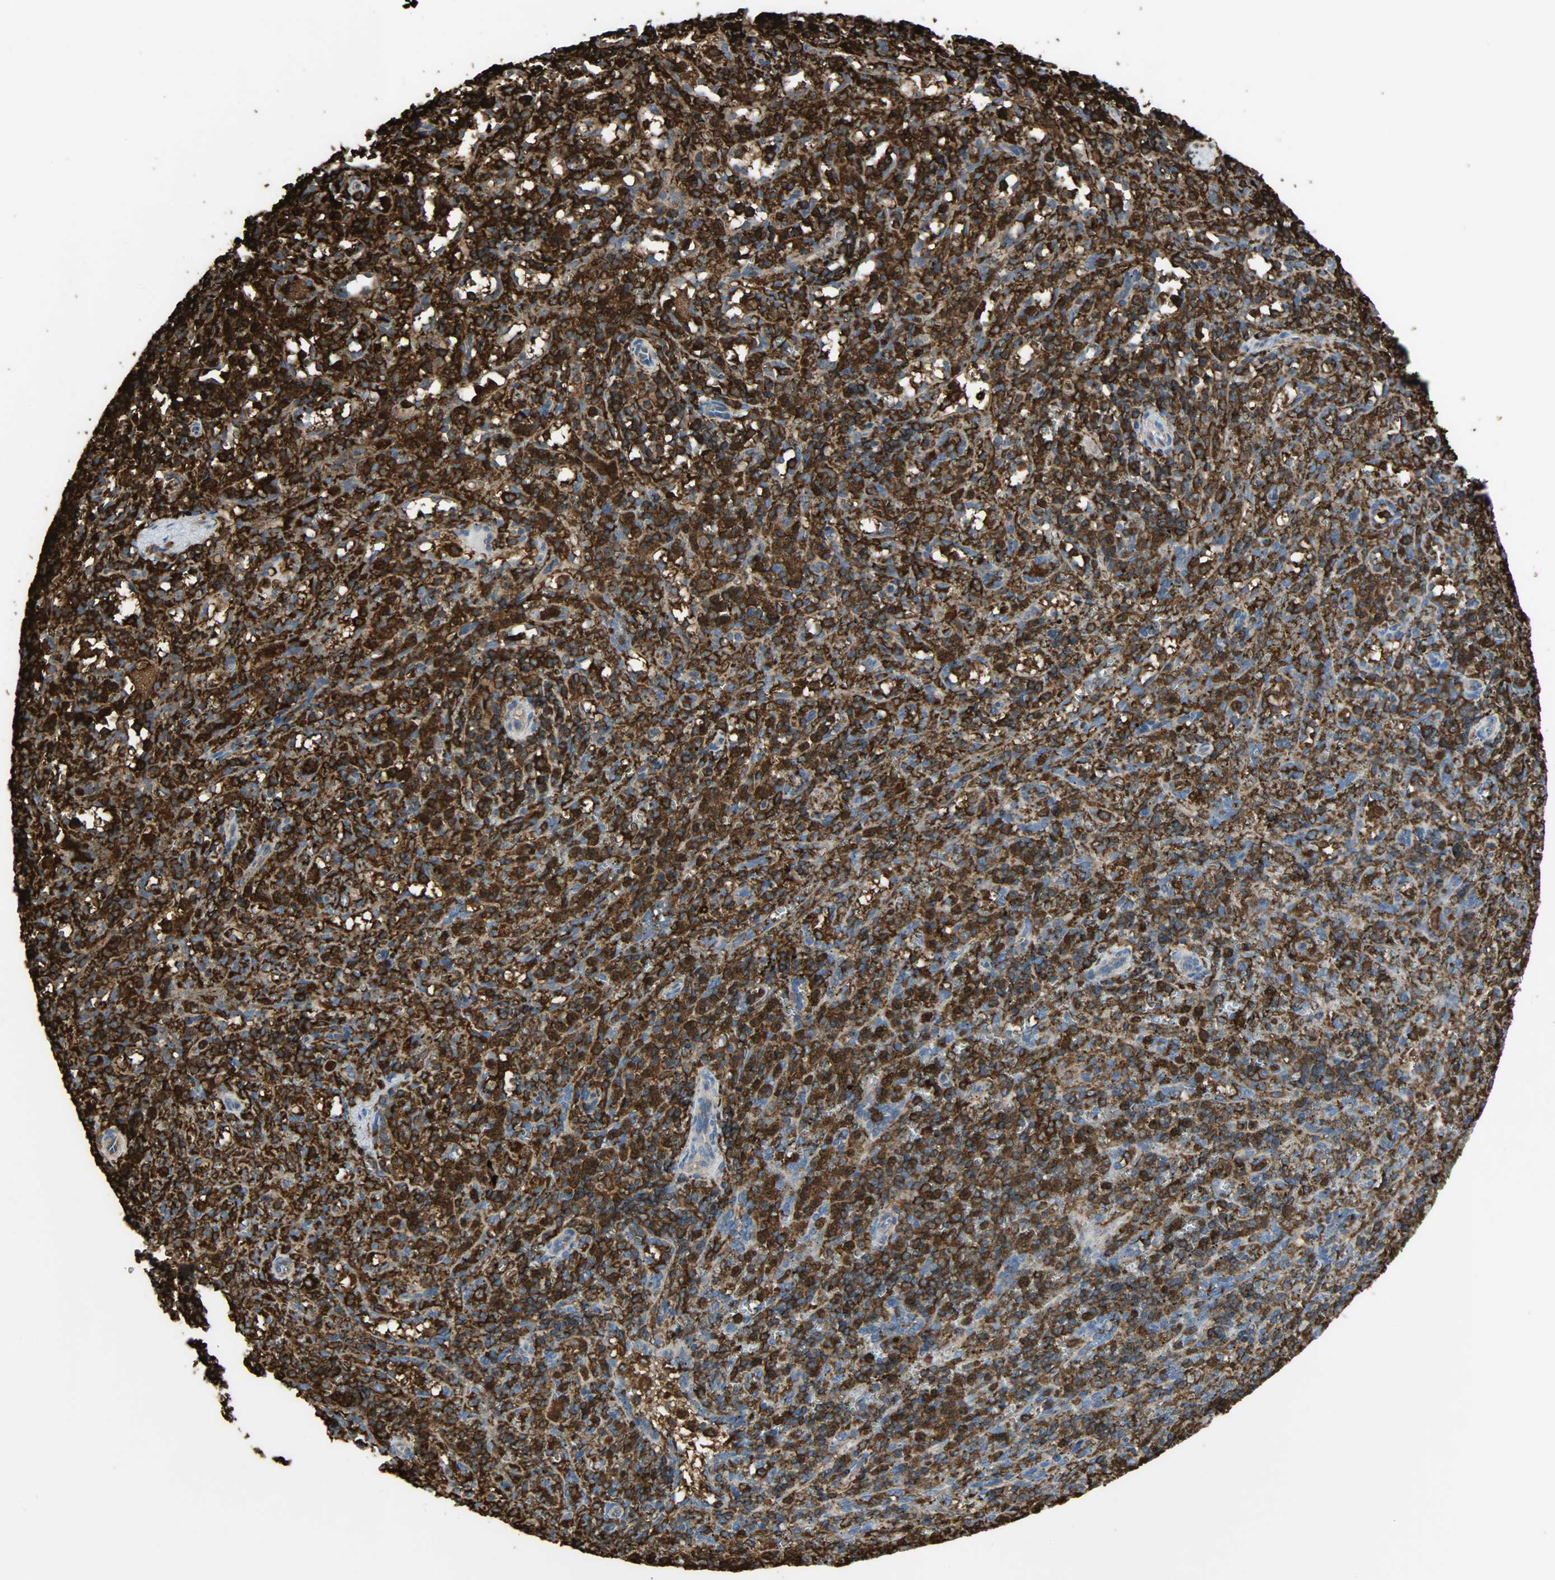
{"staining": {"intensity": "strong", "quantity": ">75%", "location": "cytoplasmic/membranous,nuclear"}, "tissue": "spleen", "cell_type": "Cells in red pulp", "image_type": "normal", "snomed": [{"axis": "morphology", "description": "Normal tissue, NOS"}, {"axis": "topography", "description": "Spleen"}], "caption": "Protein staining displays strong cytoplasmic/membranous,nuclear positivity in about >75% of cells in red pulp in normal spleen.", "gene": "VASP", "patient": {"sex": "female", "age": 10}}